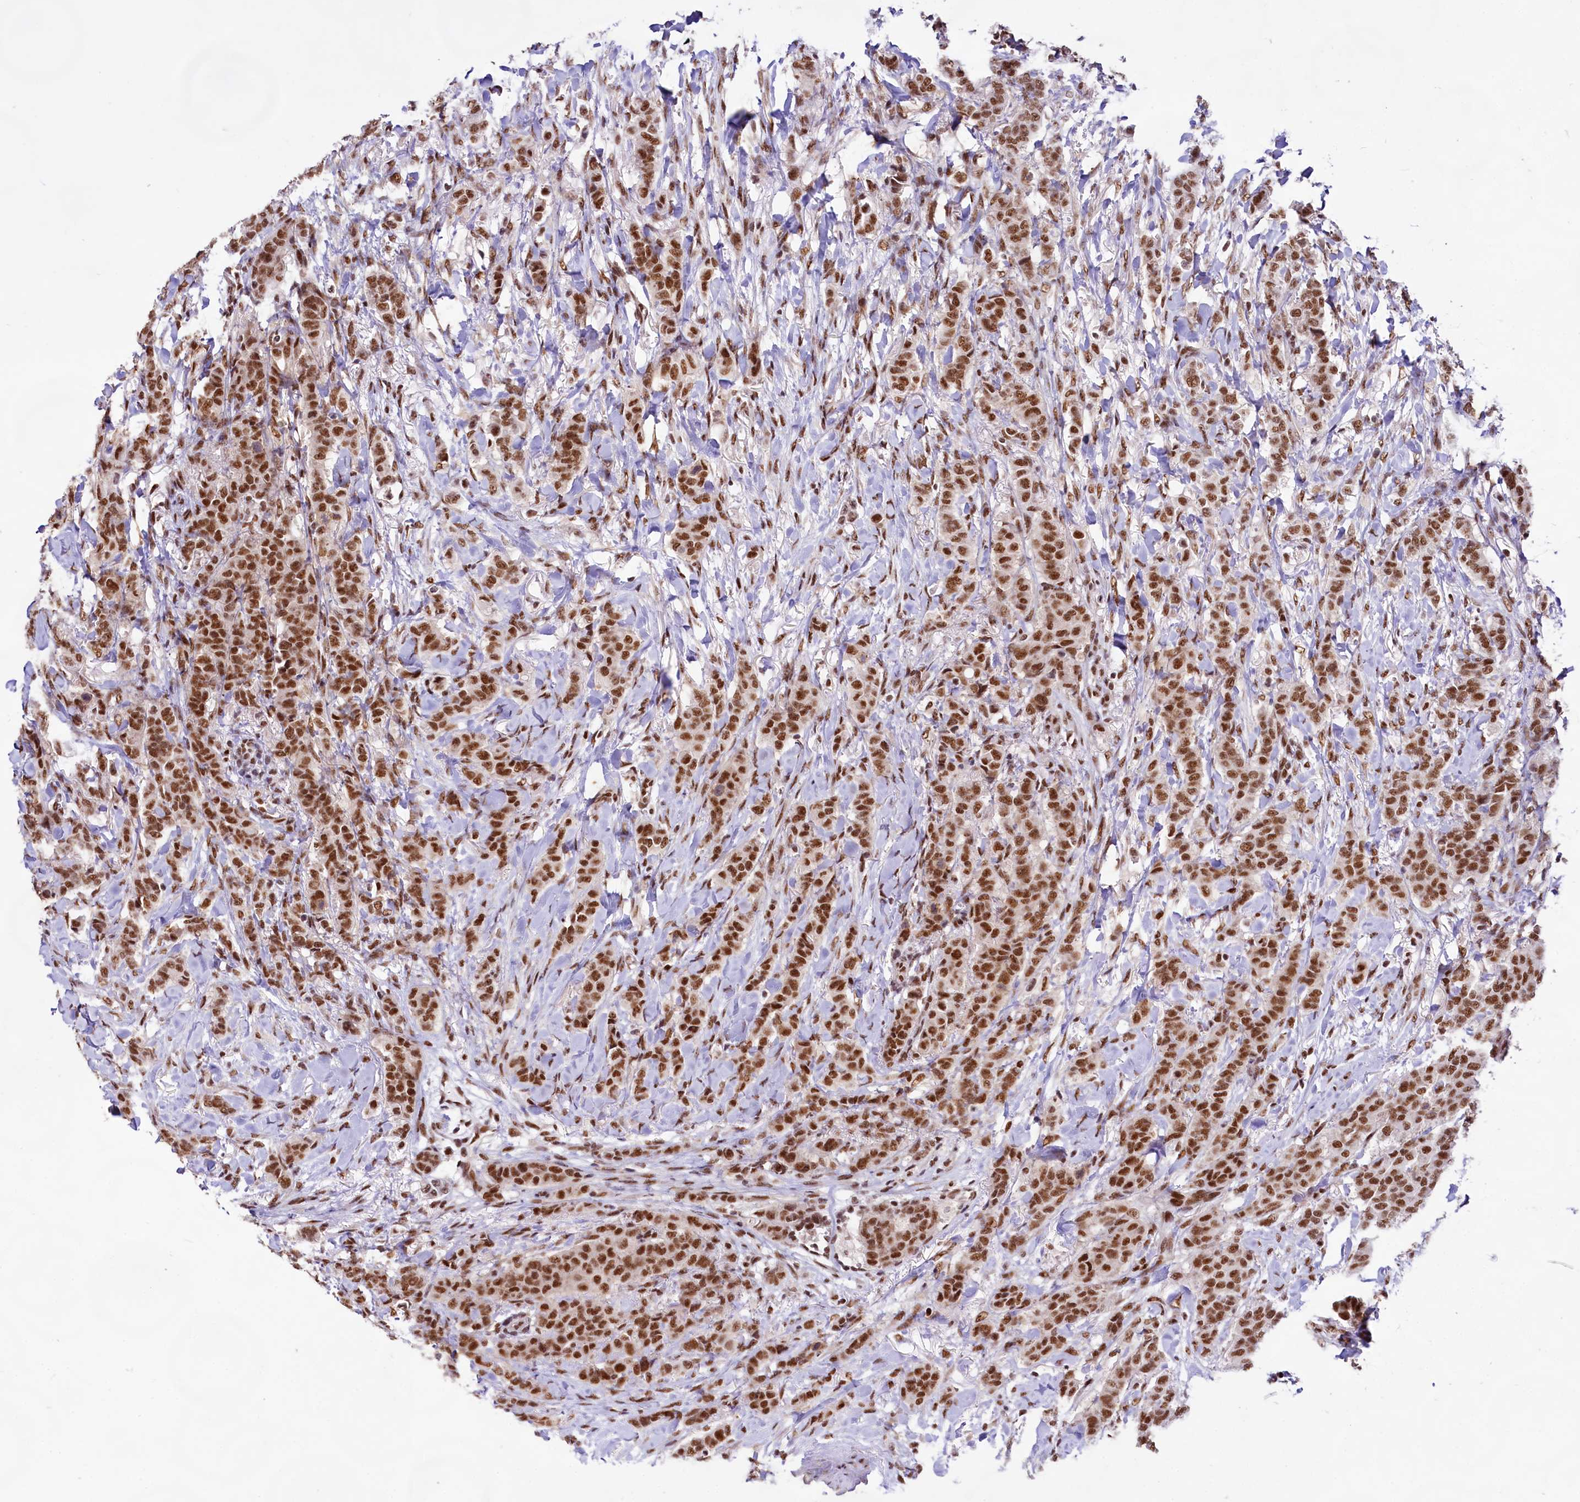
{"staining": {"intensity": "strong", "quantity": ">75%", "location": "nuclear"}, "tissue": "breast cancer", "cell_type": "Tumor cells", "image_type": "cancer", "snomed": [{"axis": "morphology", "description": "Duct carcinoma"}, {"axis": "topography", "description": "Breast"}], "caption": "Breast intraductal carcinoma stained for a protein (brown) demonstrates strong nuclear positive positivity in about >75% of tumor cells.", "gene": "HIRA", "patient": {"sex": "female", "age": 40}}